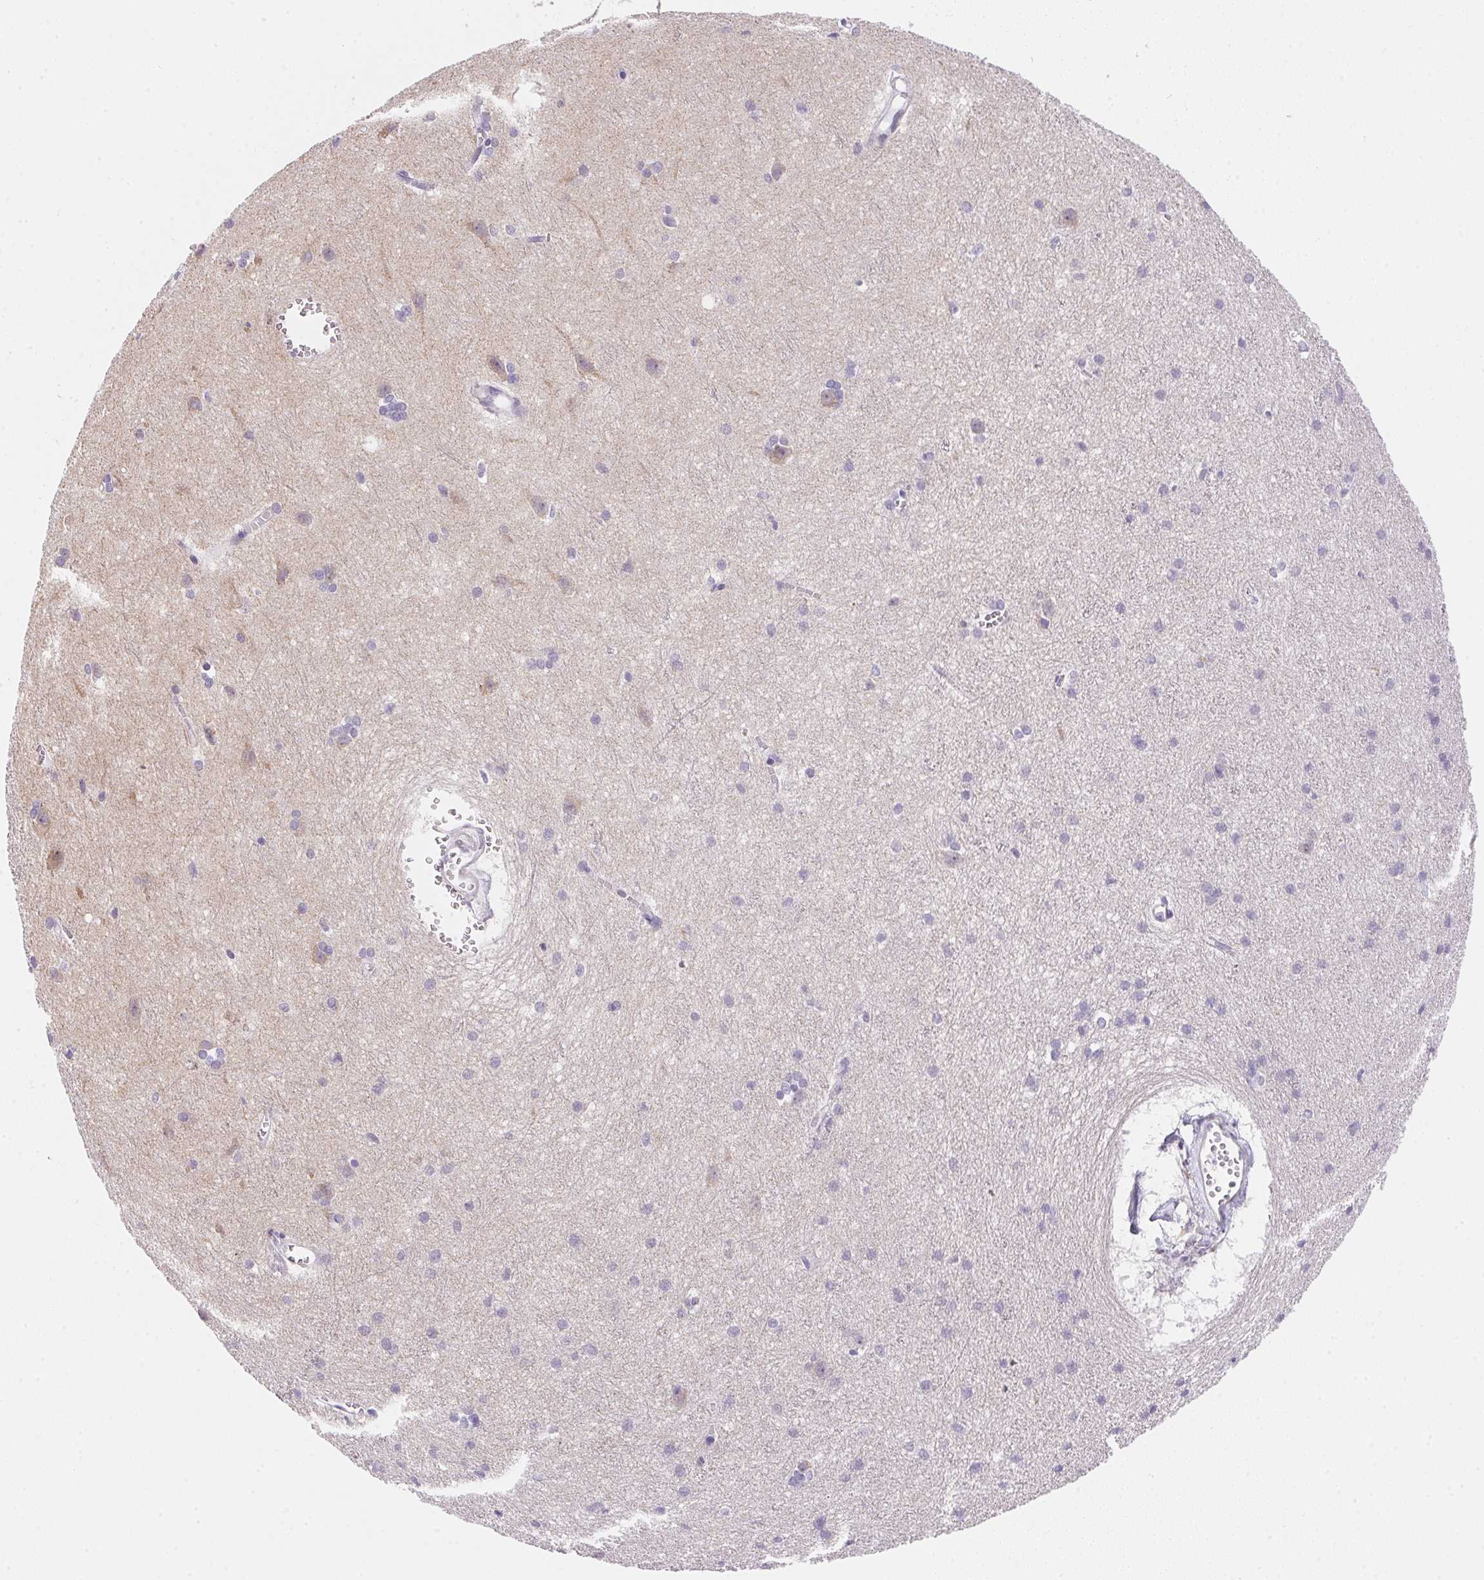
{"staining": {"intensity": "negative", "quantity": "none", "location": "none"}, "tissue": "cerebral cortex", "cell_type": "Endothelial cells", "image_type": "normal", "snomed": [{"axis": "morphology", "description": "Normal tissue, NOS"}, {"axis": "topography", "description": "Cerebral cortex"}], "caption": "Immunohistochemistry histopathology image of unremarkable cerebral cortex: cerebral cortex stained with DAB shows no significant protein expression in endothelial cells. Nuclei are stained in blue.", "gene": "GIPC2", "patient": {"sex": "male", "age": 37}}